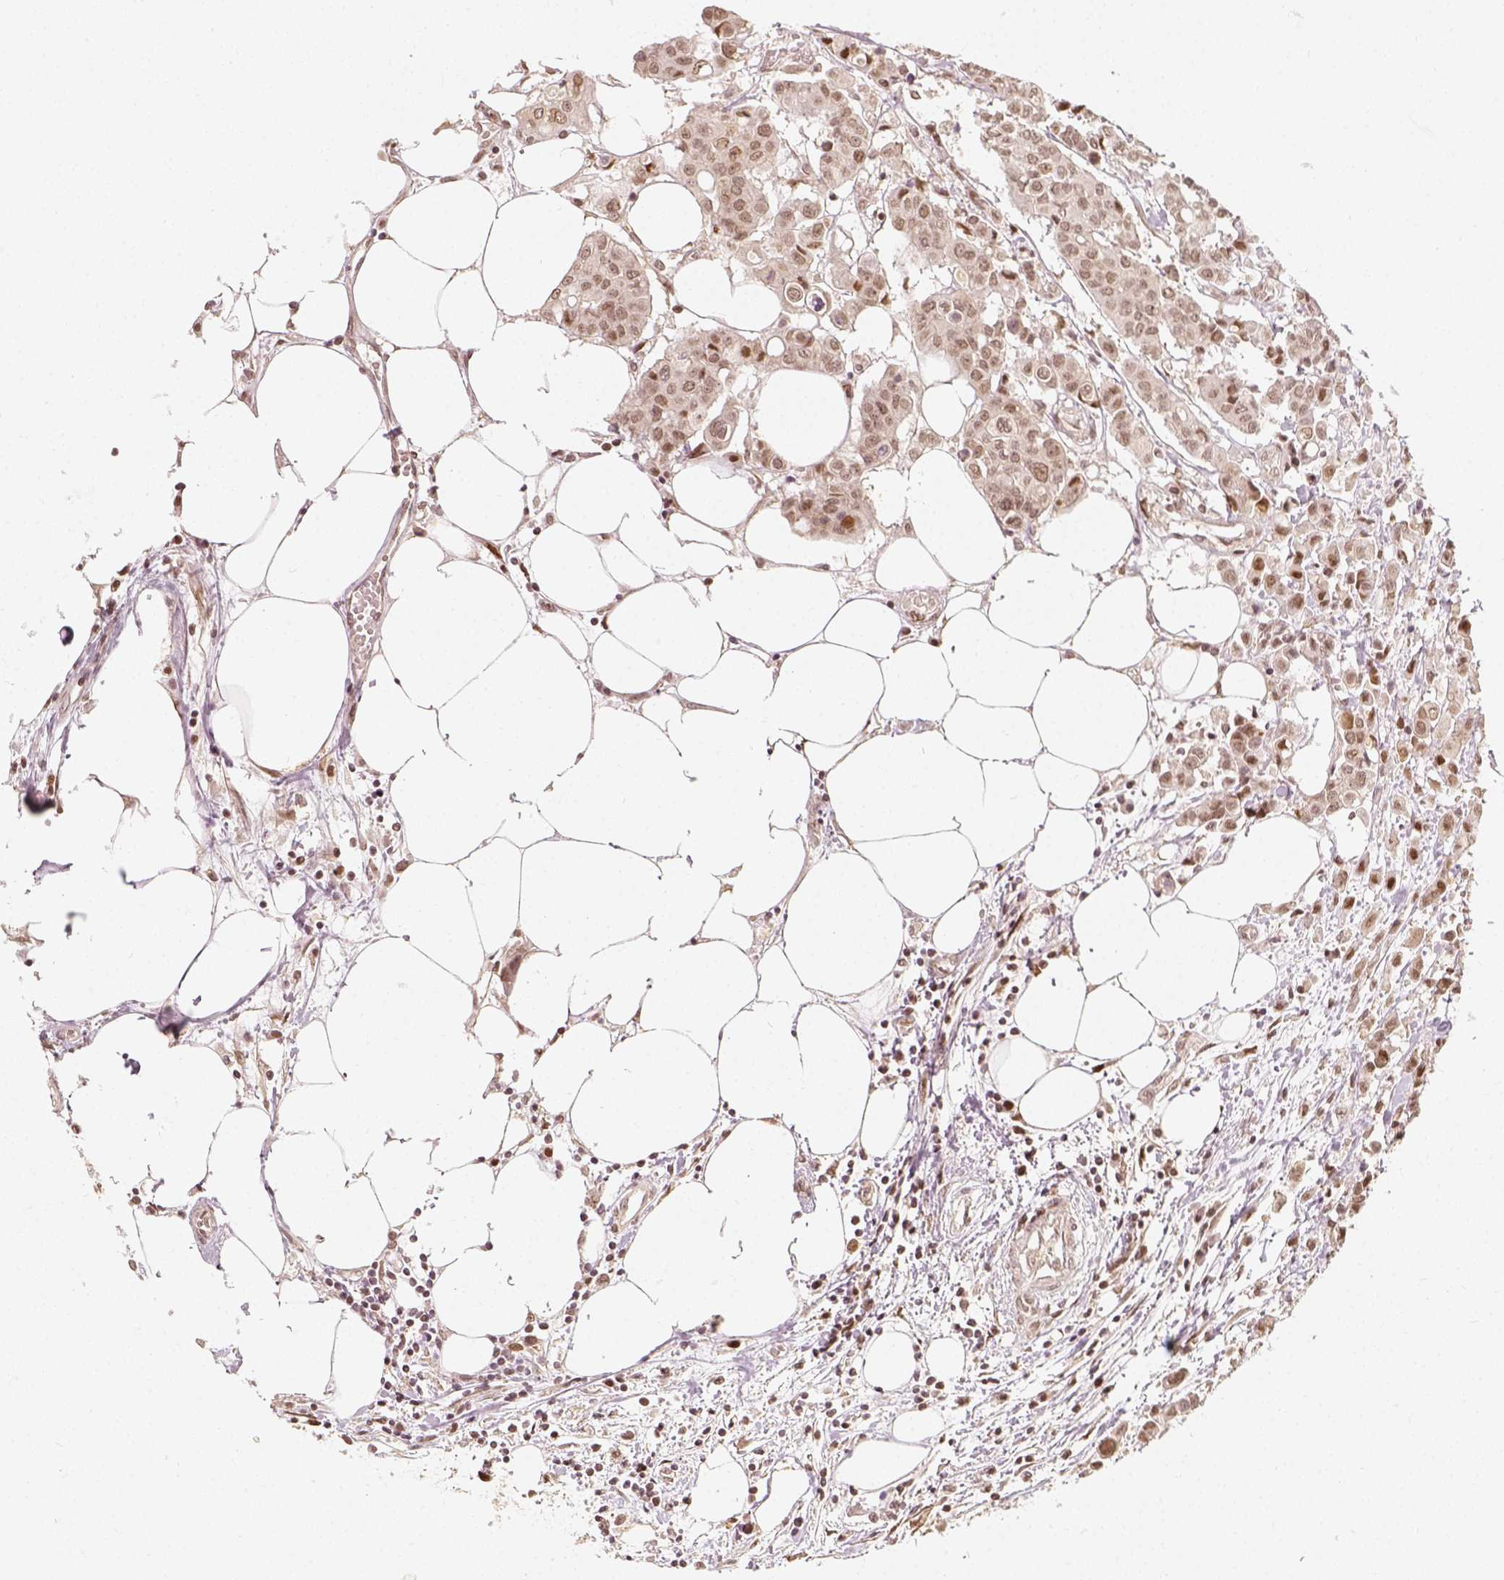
{"staining": {"intensity": "moderate", "quantity": "<25%", "location": "nuclear"}, "tissue": "carcinoid", "cell_type": "Tumor cells", "image_type": "cancer", "snomed": [{"axis": "morphology", "description": "Carcinoid, malignant, NOS"}, {"axis": "topography", "description": "Colon"}], "caption": "Protein positivity by IHC demonstrates moderate nuclear expression in approximately <25% of tumor cells in malignant carcinoid. Immunohistochemistry stains the protein of interest in brown and the nuclei are stained blue.", "gene": "ZMAT3", "patient": {"sex": "male", "age": 81}}